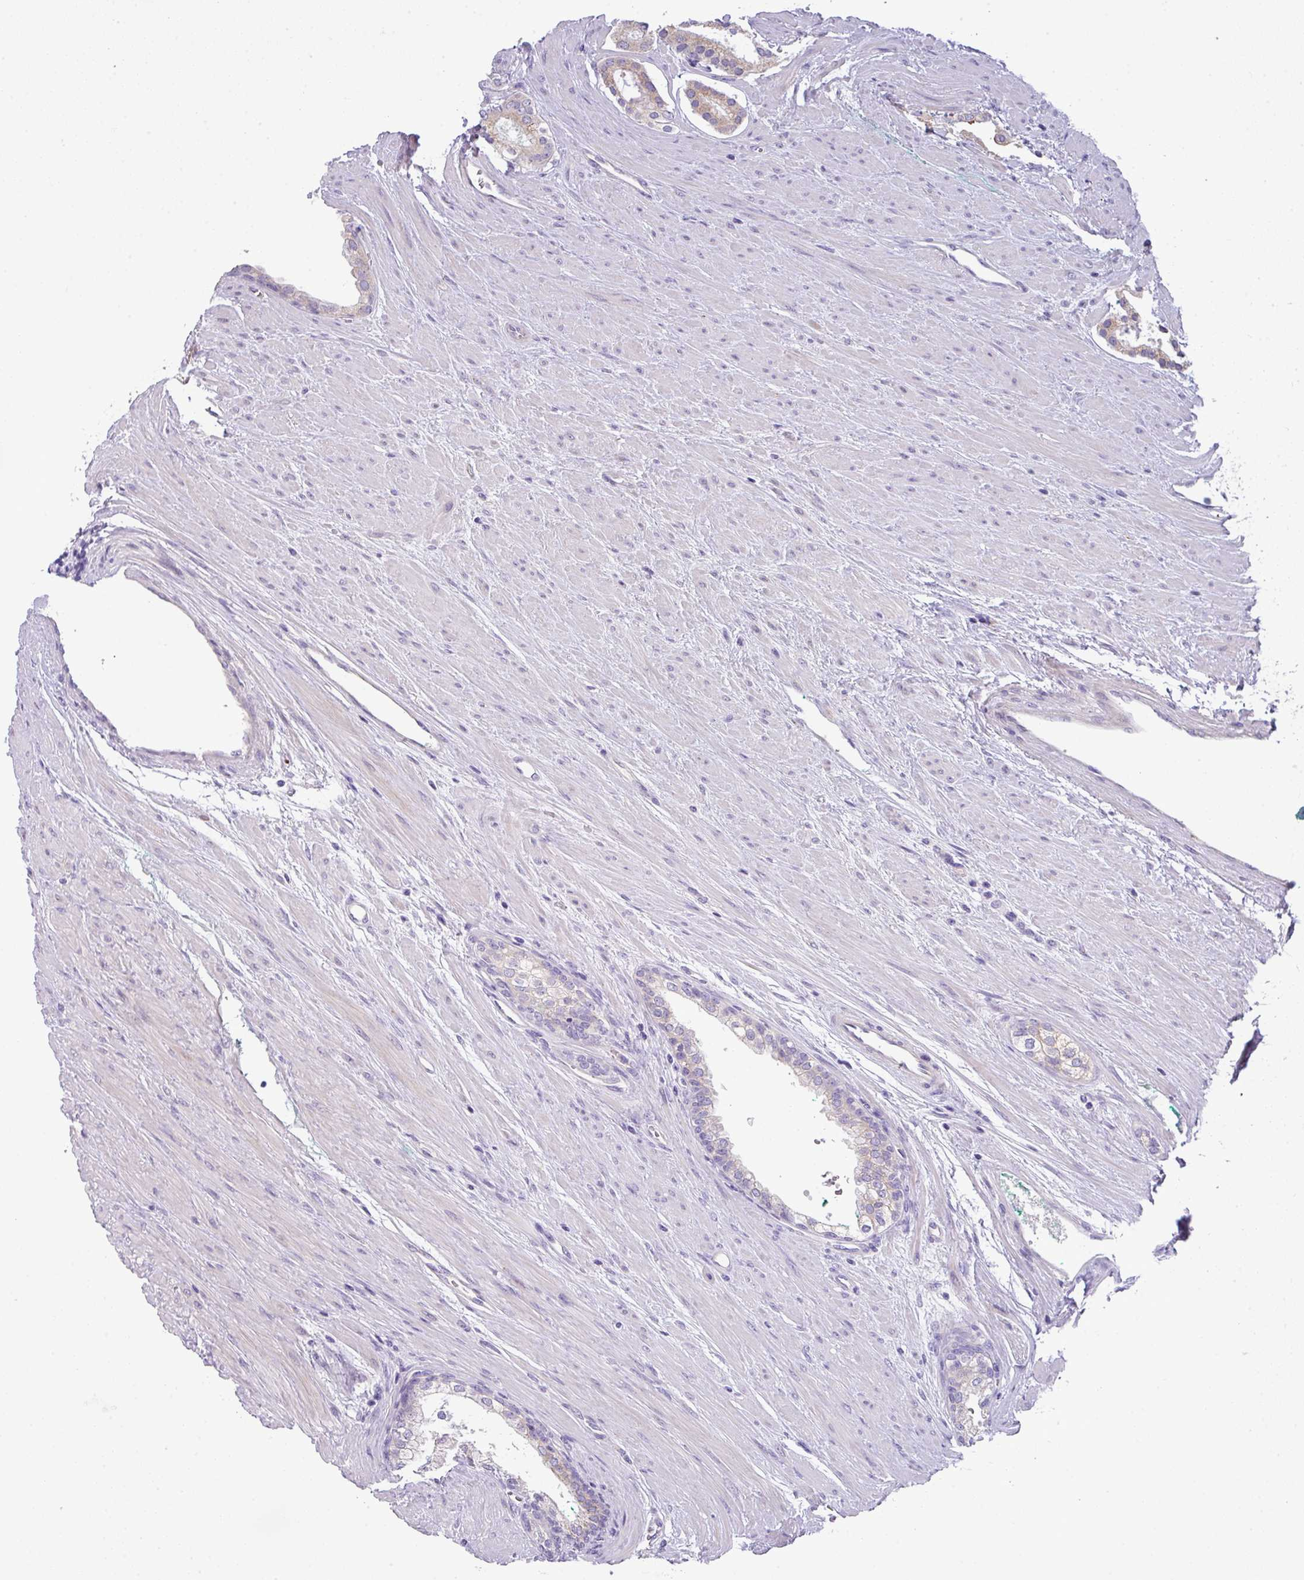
{"staining": {"intensity": "negative", "quantity": "none", "location": "none"}, "tissue": "prostate cancer", "cell_type": "Tumor cells", "image_type": "cancer", "snomed": [{"axis": "morphology", "description": "Adenocarcinoma, High grade"}, {"axis": "topography", "description": "Prostate"}], "caption": "DAB (3,3'-diaminobenzidine) immunohistochemical staining of human prostate cancer (adenocarcinoma (high-grade)) displays no significant staining in tumor cells.", "gene": "PIK3R5", "patient": {"sex": "male", "age": 60}}